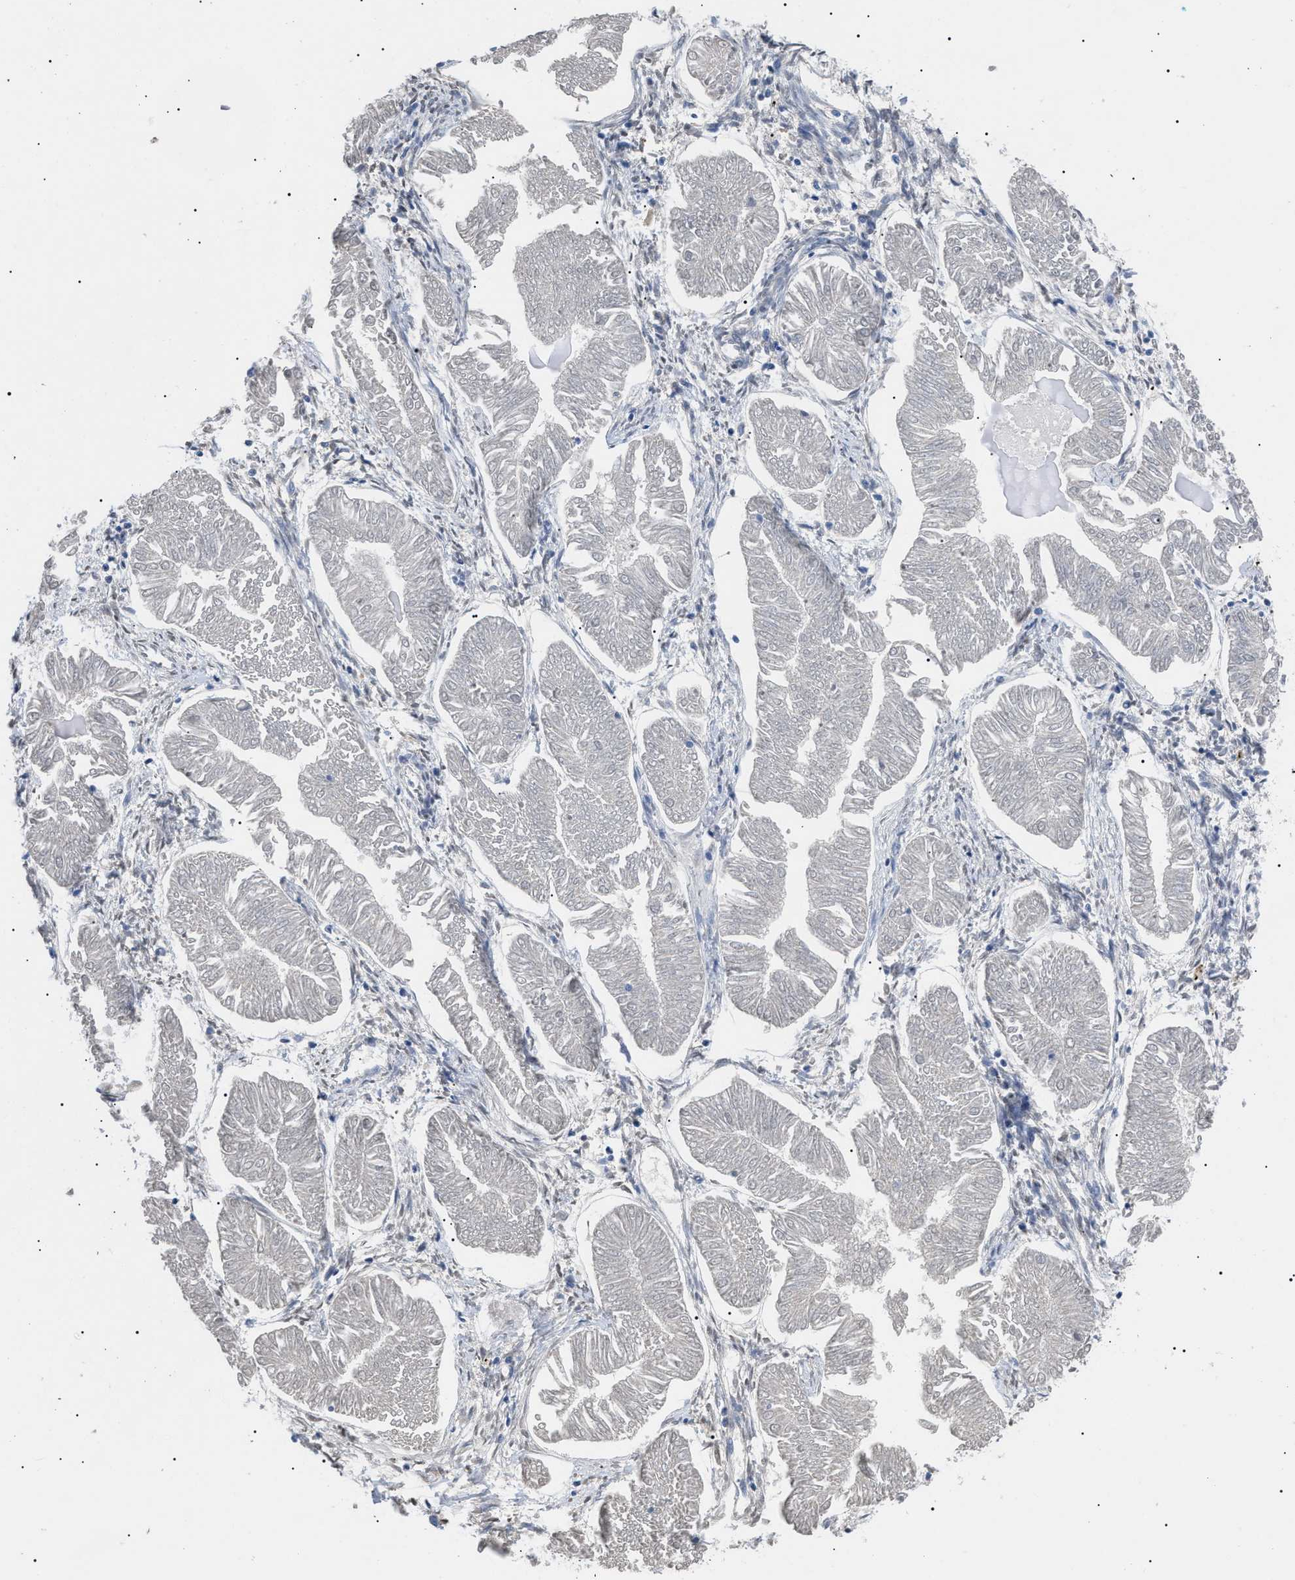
{"staining": {"intensity": "negative", "quantity": "none", "location": "none"}, "tissue": "endometrial cancer", "cell_type": "Tumor cells", "image_type": "cancer", "snomed": [{"axis": "morphology", "description": "Adenocarcinoma, NOS"}, {"axis": "topography", "description": "Endometrium"}], "caption": "High power microscopy photomicrograph of an immunohistochemistry histopathology image of endometrial adenocarcinoma, revealing no significant staining in tumor cells.", "gene": "PRRT2", "patient": {"sex": "female", "age": 53}}